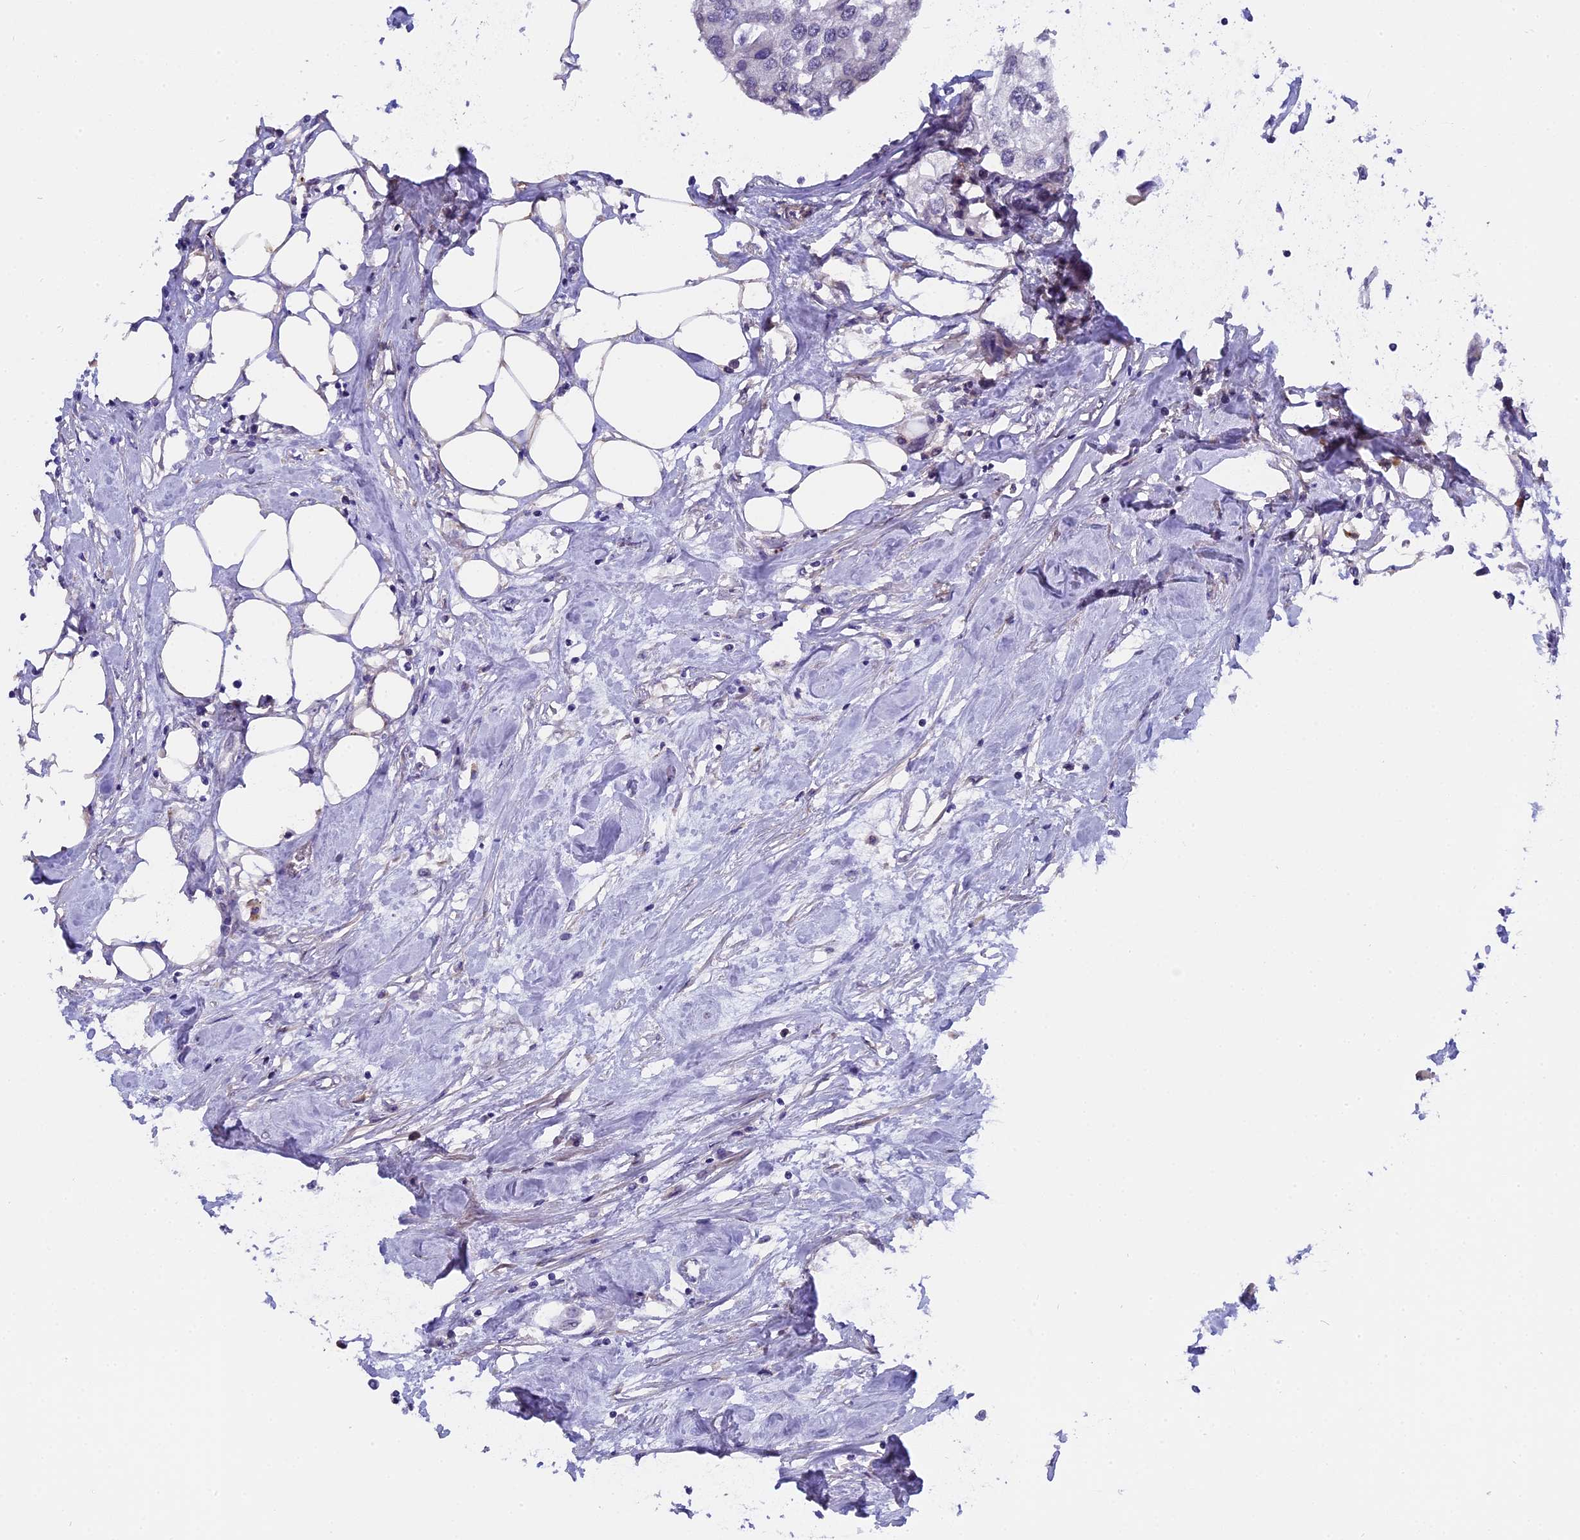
{"staining": {"intensity": "negative", "quantity": "none", "location": "none"}, "tissue": "urothelial cancer", "cell_type": "Tumor cells", "image_type": "cancer", "snomed": [{"axis": "morphology", "description": "Urothelial carcinoma, High grade"}, {"axis": "topography", "description": "Urinary bladder"}], "caption": "A high-resolution histopathology image shows immunohistochemistry (IHC) staining of urothelial cancer, which displays no significant staining in tumor cells.", "gene": "PYGO1", "patient": {"sex": "male", "age": 64}}